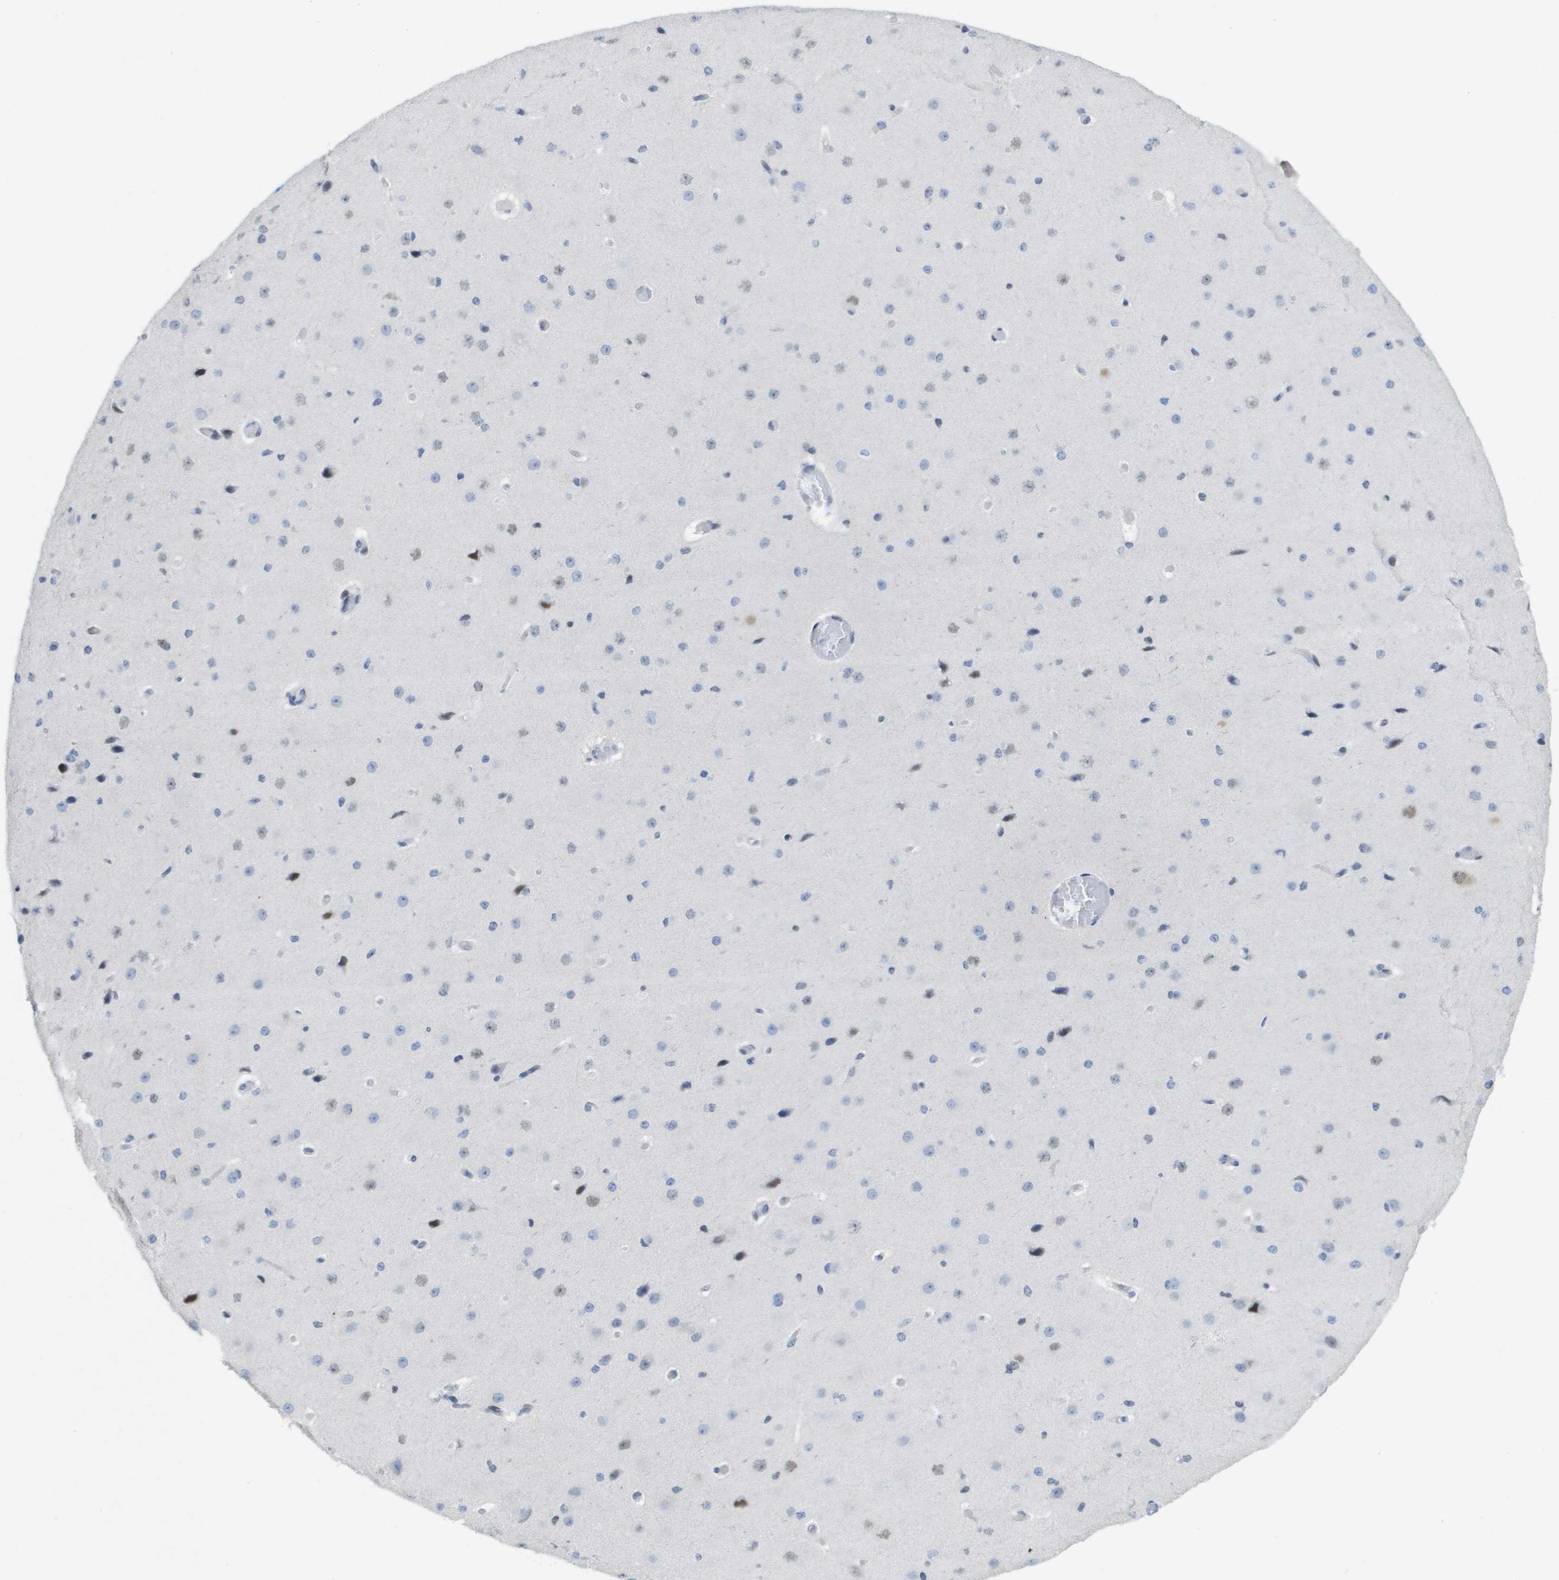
{"staining": {"intensity": "negative", "quantity": "none", "location": "none"}, "tissue": "cerebral cortex", "cell_type": "Endothelial cells", "image_type": "normal", "snomed": [{"axis": "morphology", "description": "Normal tissue, NOS"}, {"axis": "morphology", "description": "Developmental malformation"}, {"axis": "topography", "description": "Cerebral cortex"}], "caption": "The micrograph reveals no staining of endothelial cells in normal cerebral cortex.", "gene": "TP53RK", "patient": {"sex": "female", "age": 30}}